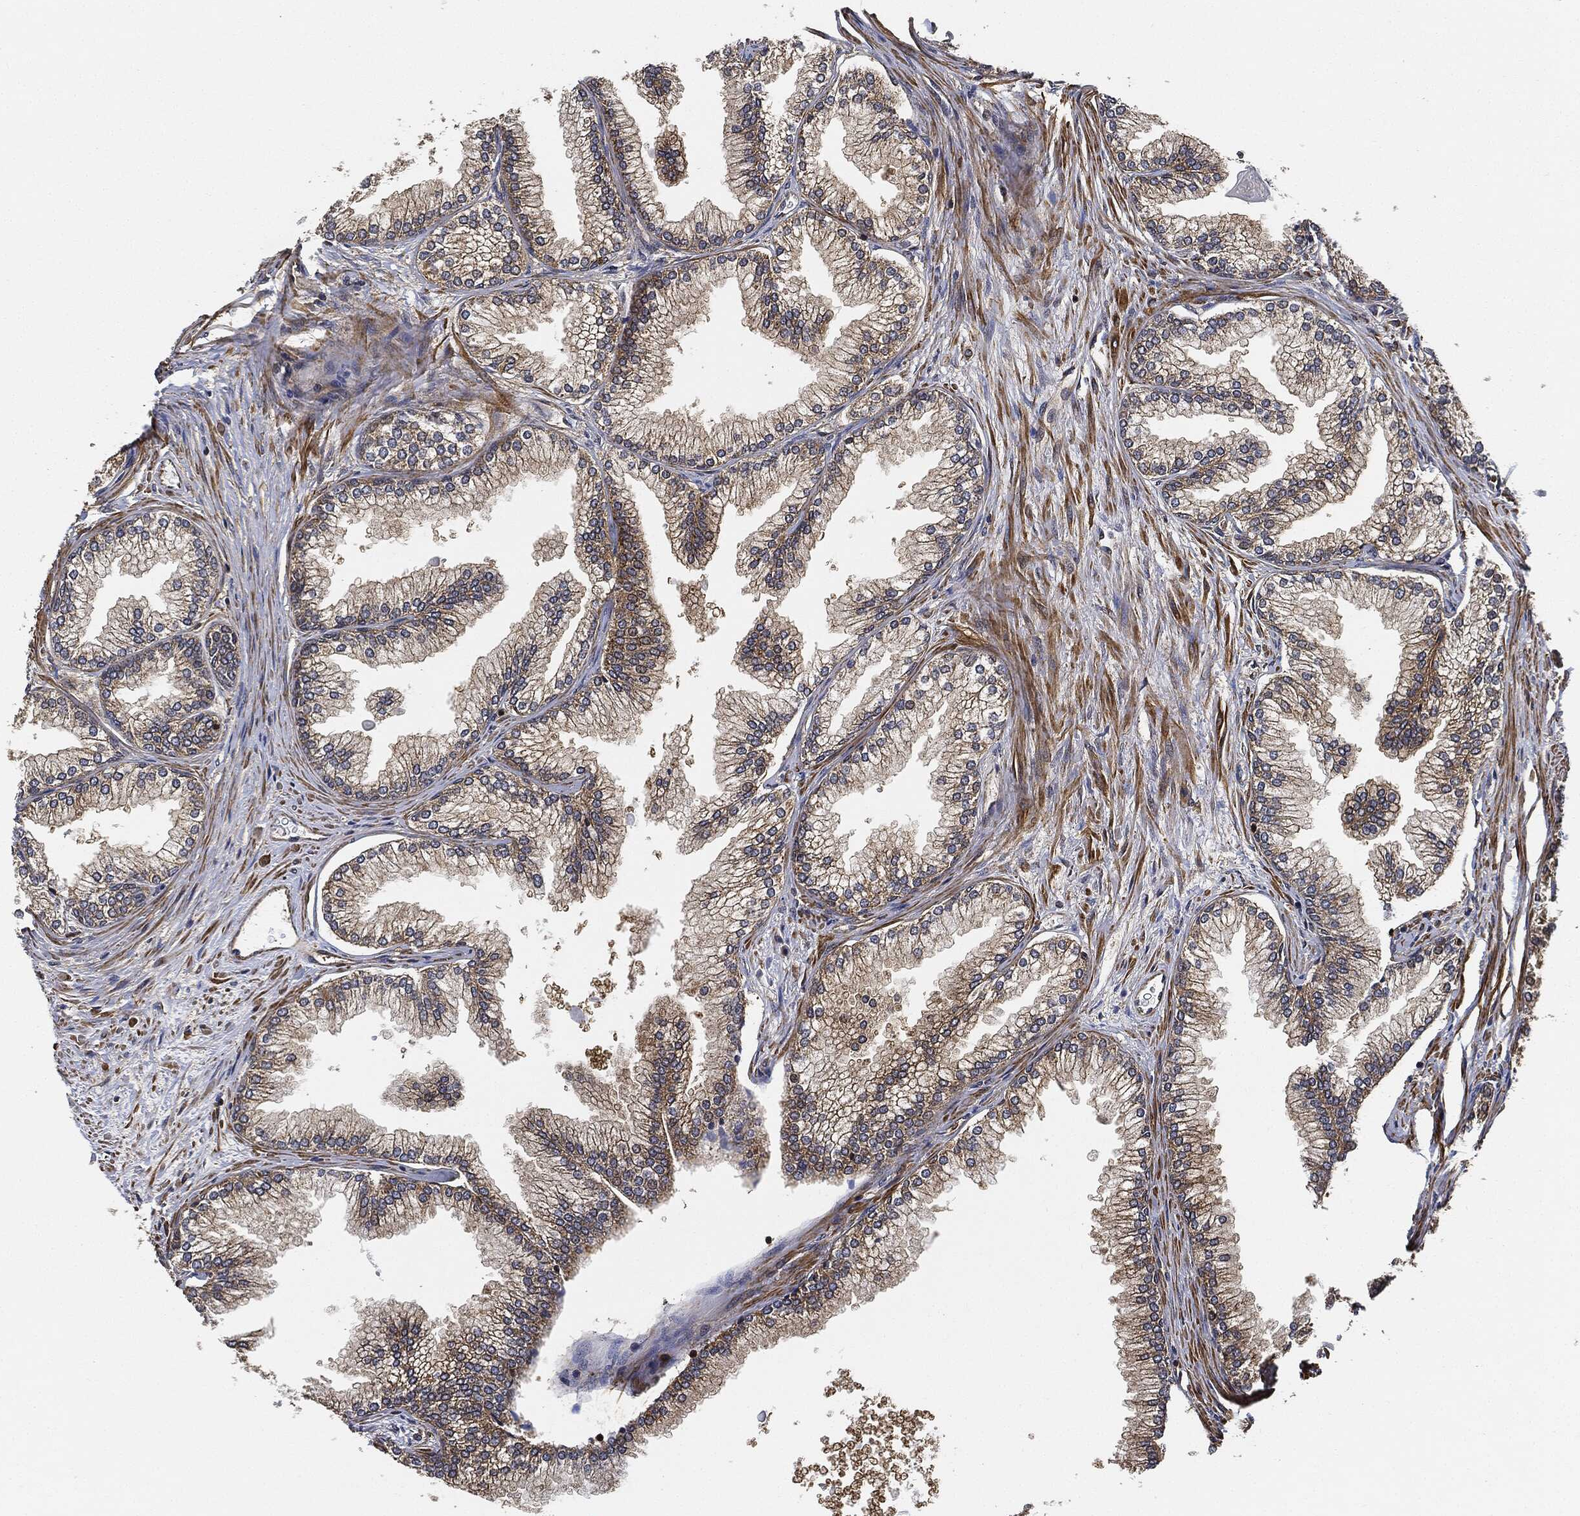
{"staining": {"intensity": "moderate", "quantity": "25%-75%", "location": "cytoplasmic/membranous"}, "tissue": "prostate", "cell_type": "Glandular cells", "image_type": "normal", "snomed": [{"axis": "morphology", "description": "Normal tissue, NOS"}, {"axis": "topography", "description": "Prostate"}], "caption": "The histopathology image displays a brown stain indicating the presence of a protein in the cytoplasmic/membranous of glandular cells in prostate.", "gene": "CEP290", "patient": {"sex": "male", "age": 72}}